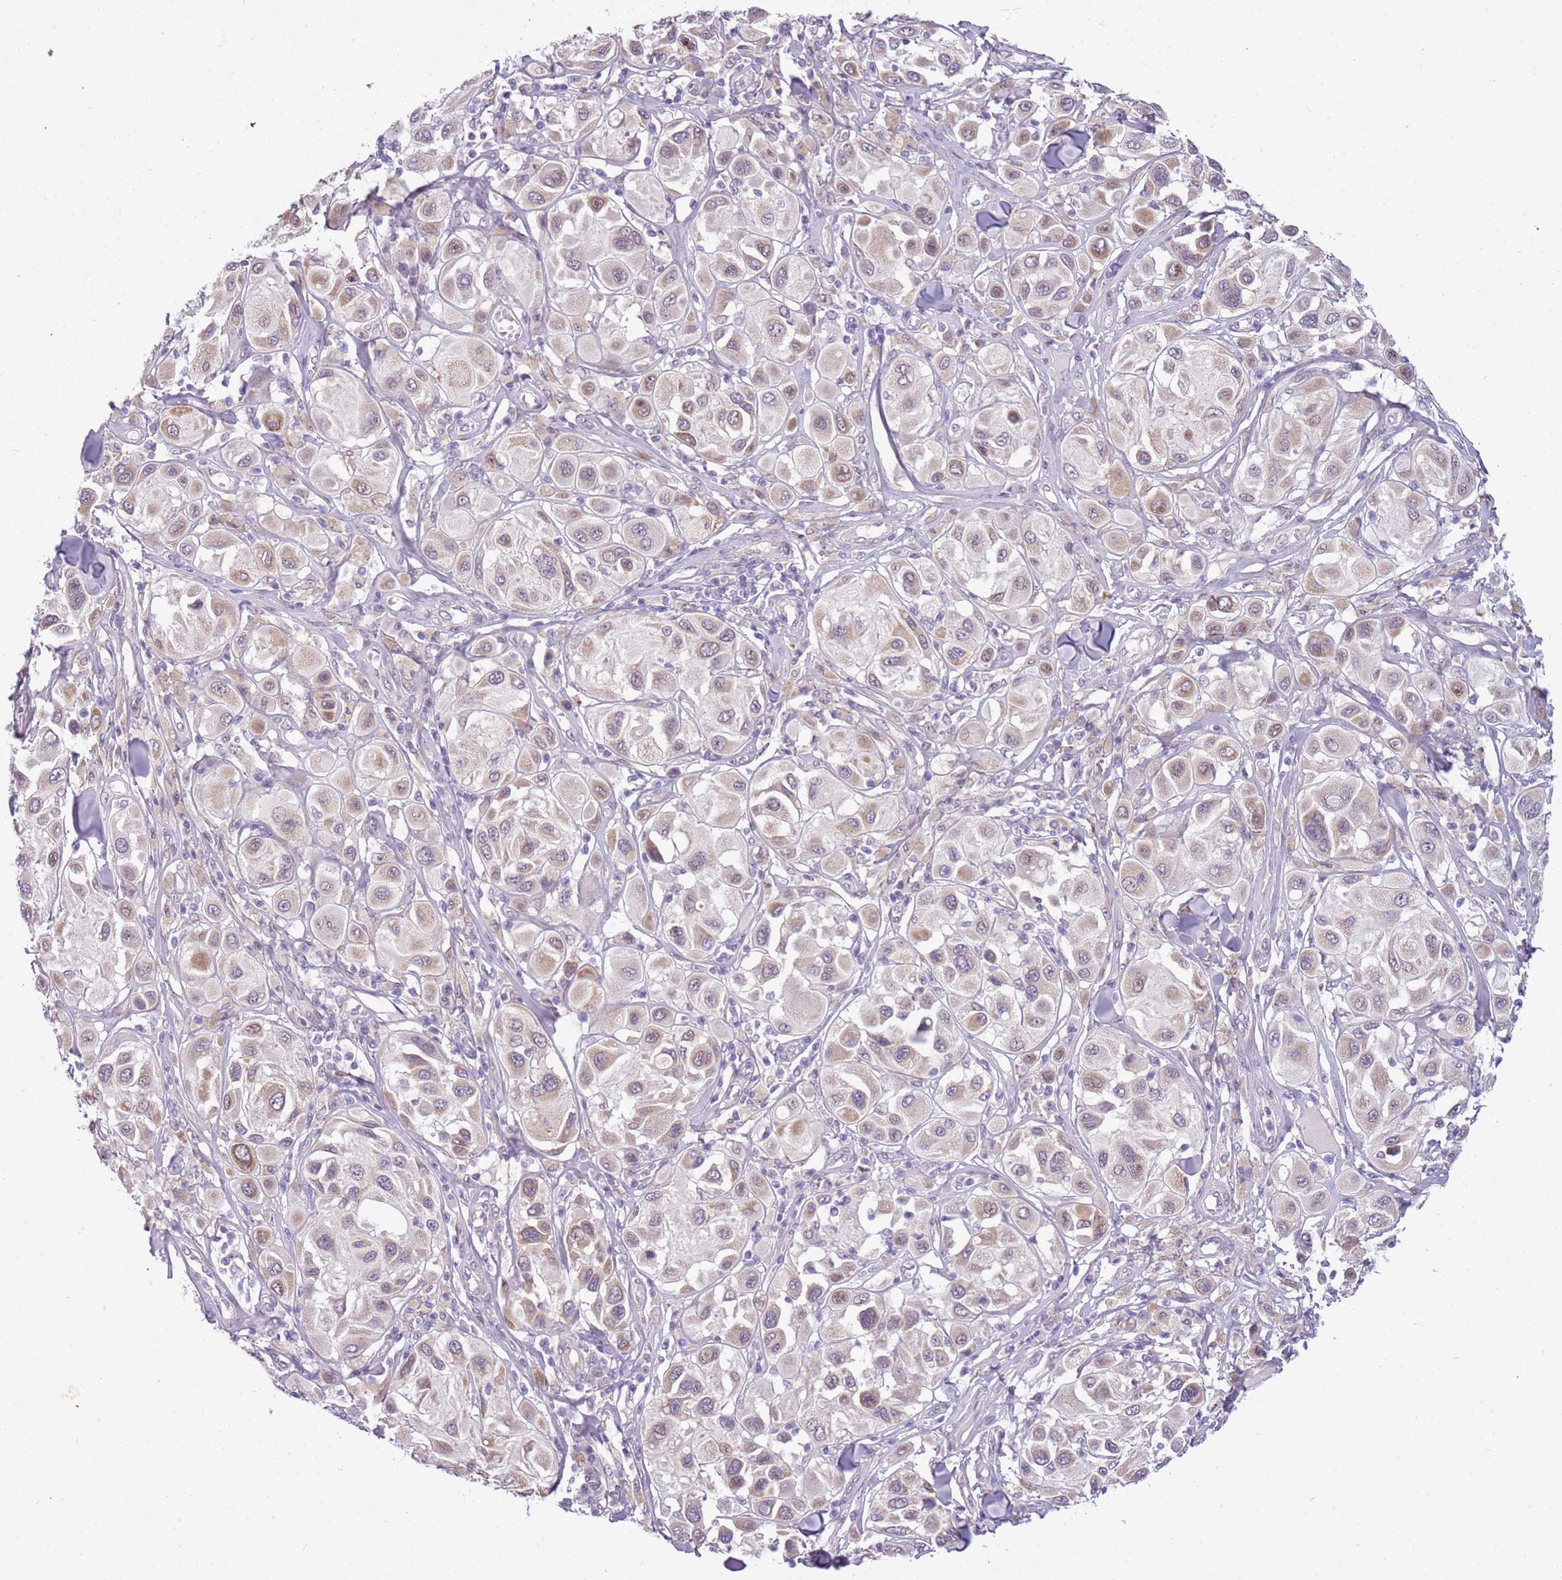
{"staining": {"intensity": "weak", "quantity": ">75%", "location": "cytoplasmic/membranous,nuclear"}, "tissue": "melanoma", "cell_type": "Tumor cells", "image_type": "cancer", "snomed": [{"axis": "morphology", "description": "Malignant melanoma, Metastatic site"}, {"axis": "topography", "description": "Skin"}], "caption": "Malignant melanoma (metastatic site) stained with DAB (3,3'-diaminobenzidine) immunohistochemistry (IHC) displays low levels of weak cytoplasmic/membranous and nuclear expression in about >75% of tumor cells. (IHC, brightfield microscopy, high magnification).", "gene": "FAM120C", "patient": {"sex": "male", "age": 41}}